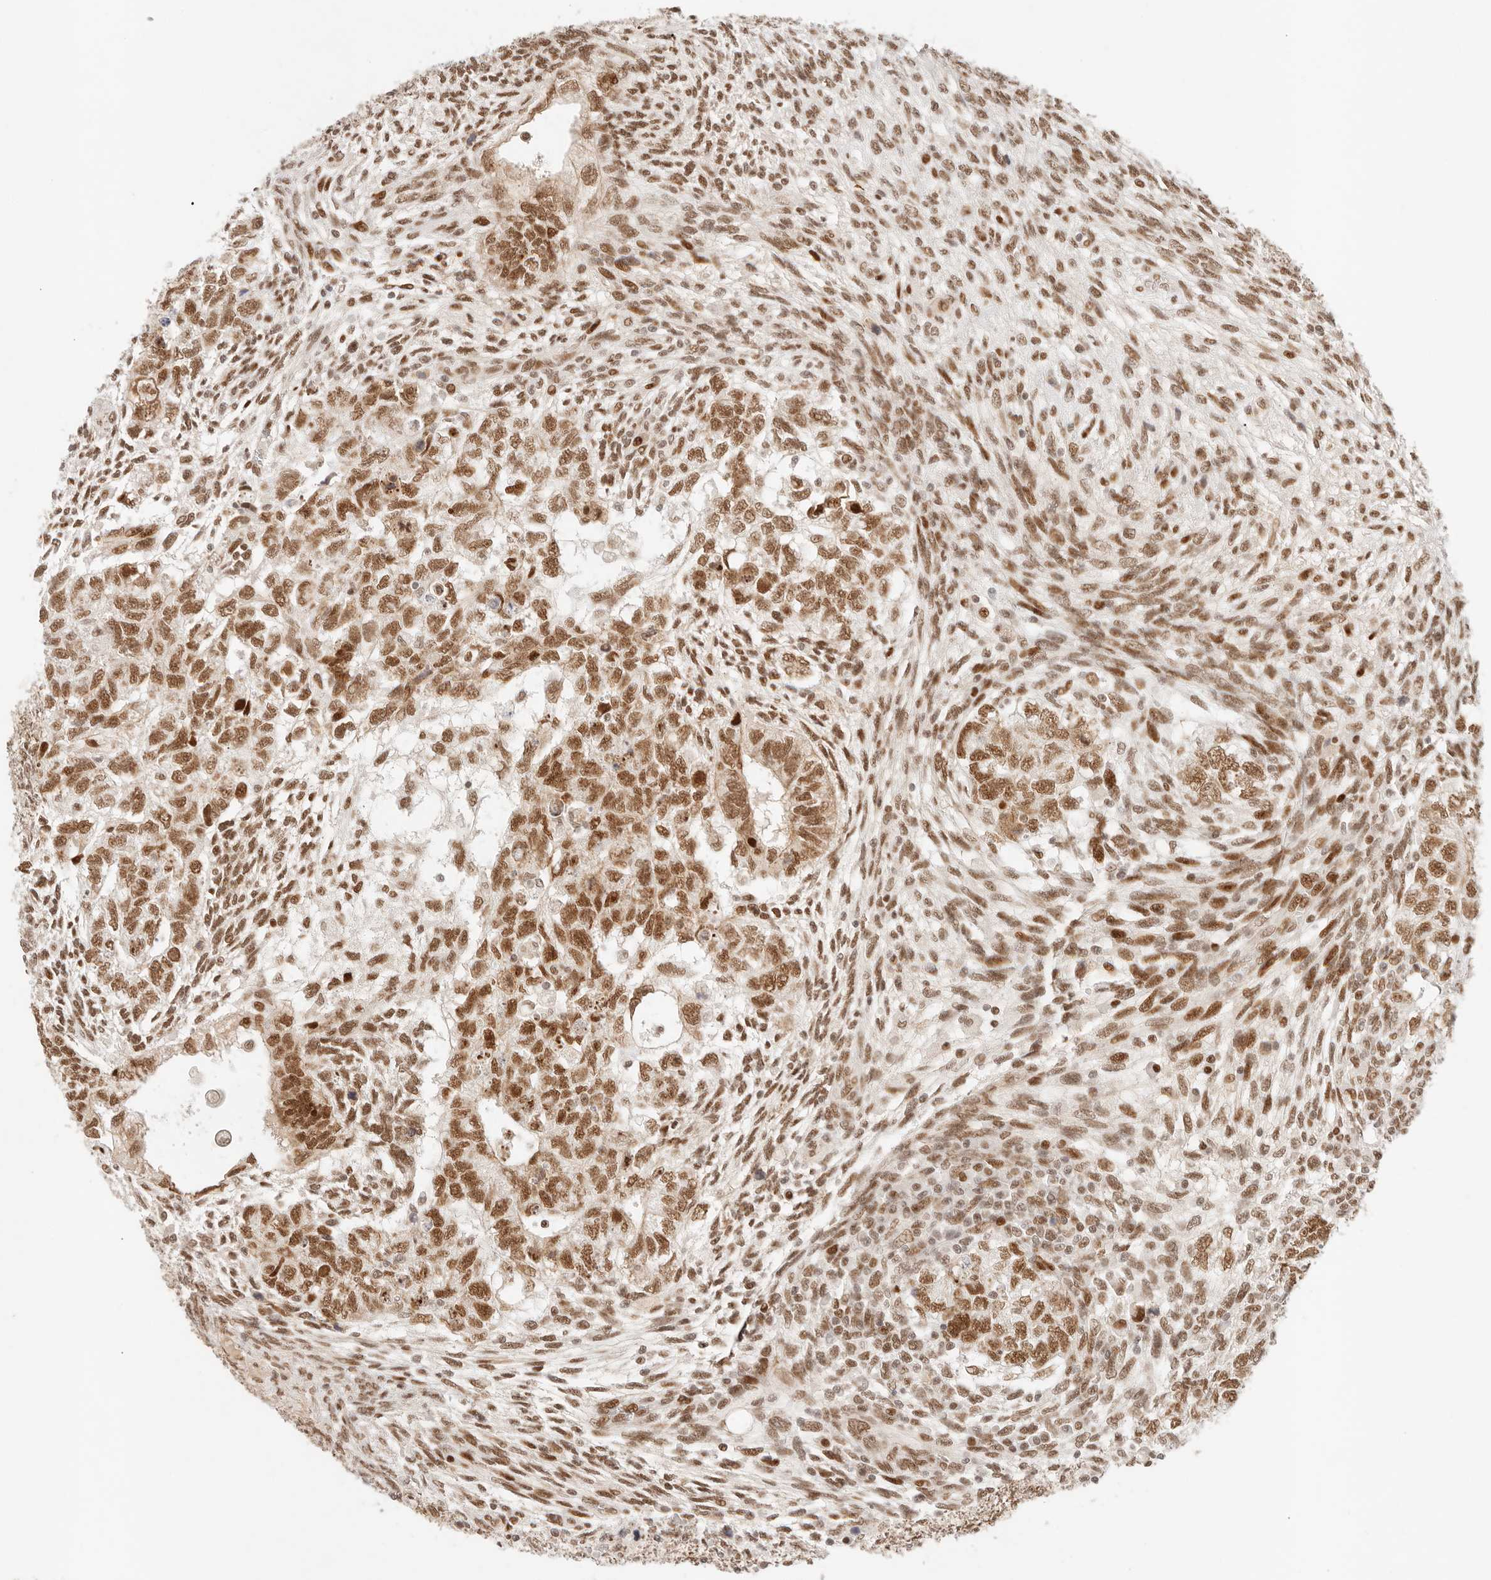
{"staining": {"intensity": "moderate", "quantity": ">75%", "location": "nuclear"}, "tissue": "testis cancer", "cell_type": "Tumor cells", "image_type": "cancer", "snomed": [{"axis": "morphology", "description": "Carcinoma, Embryonal, NOS"}, {"axis": "topography", "description": "Testis"}], "caption": "Testis embryonal carcinoma was stained to show a protein in brown. There is medium levels of moderate nuclear staining in about >75% of tumor cells.", "gene": "HOXC5", "patient": {"sex": "male", "age": 37}}